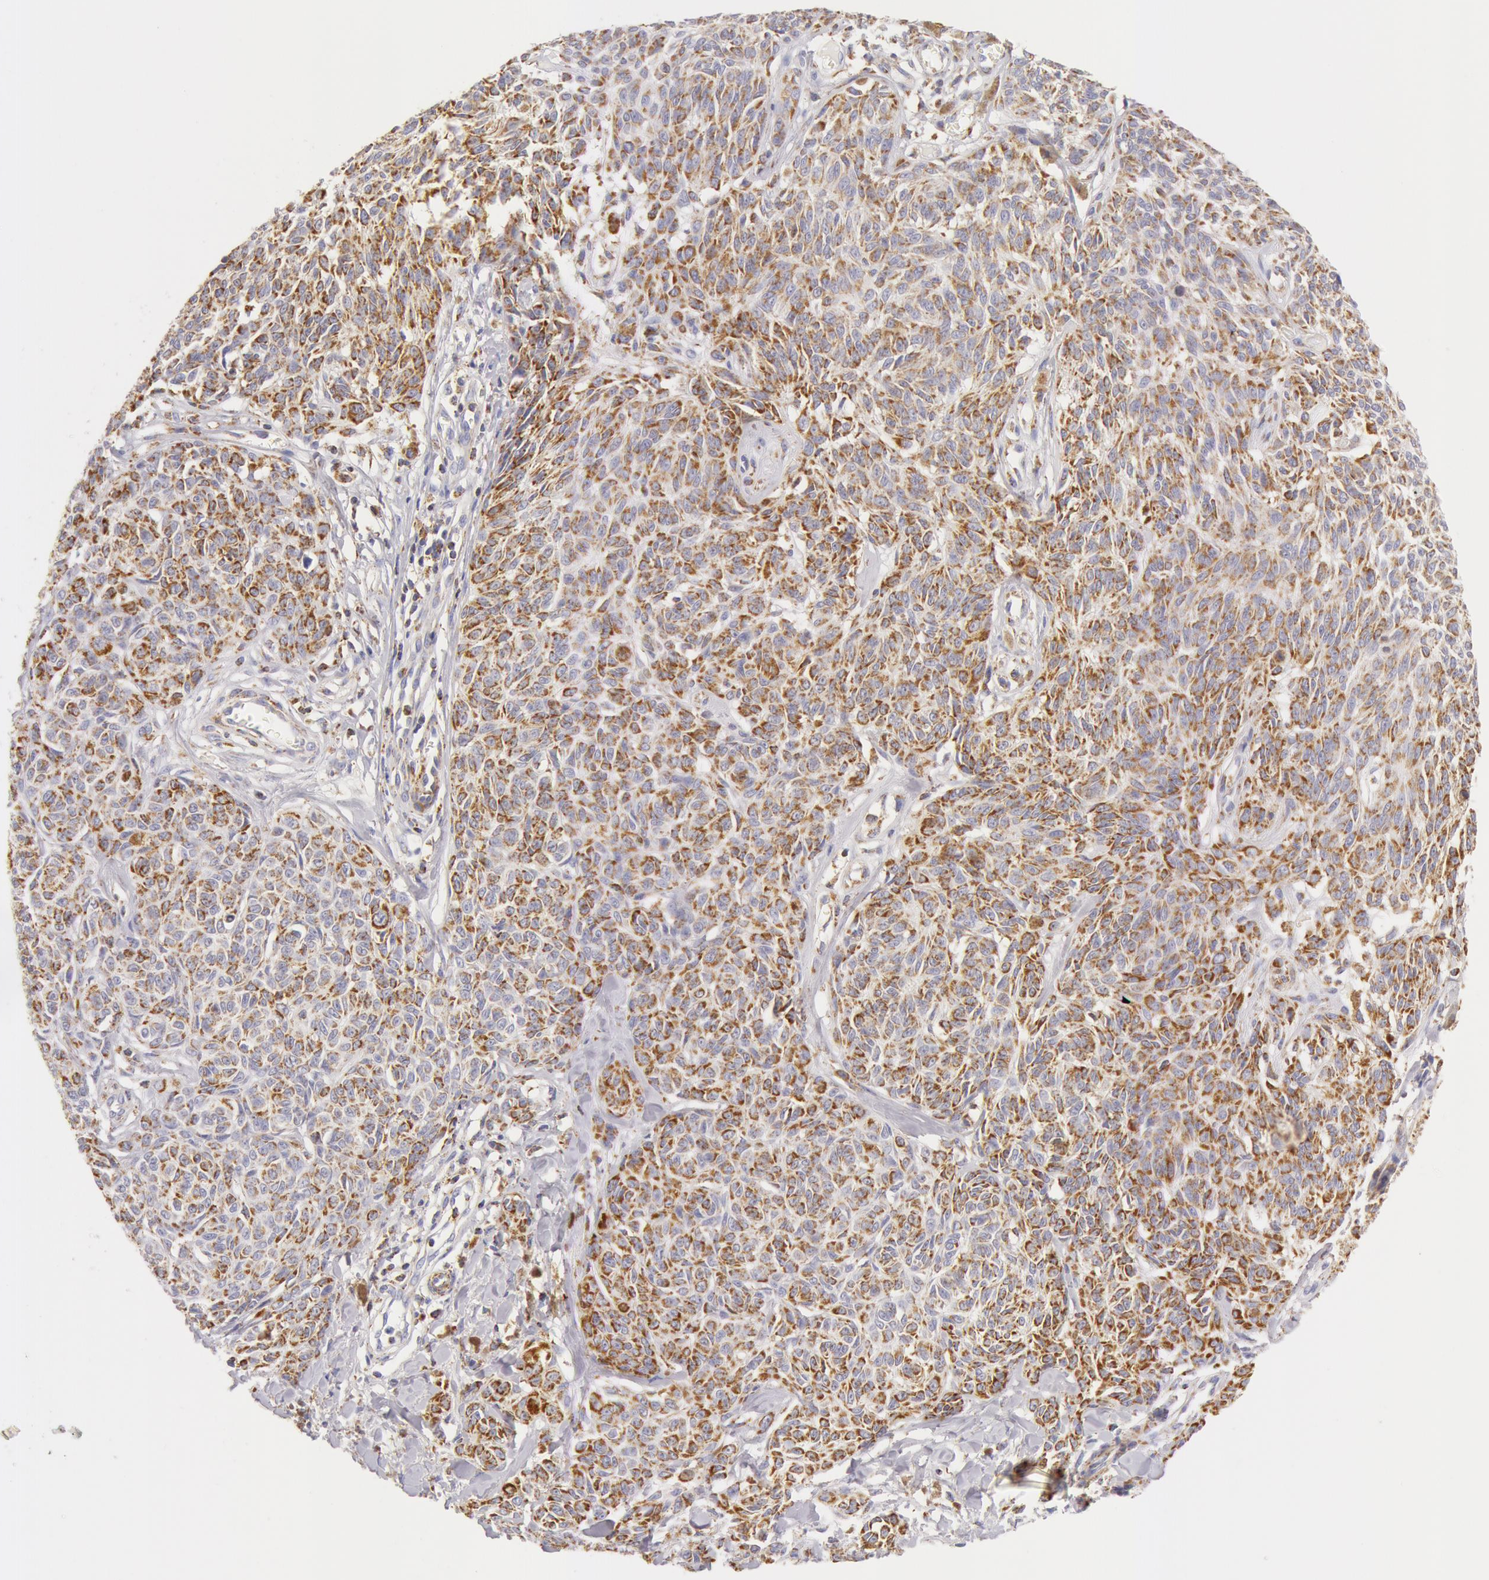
{"staining": {"intensity": "moderate", "quantity": ">75%", "location": "cytoplasmic/membranous"}, "tissue": "melanoma", "cell_type": "Tumor cells", "image_type": "cancer", "snomed": [{"axis": "morphology", "description": "Malignant melanoma, NOS"}, {"axis": "topography", "description": "Skin"}], "caption": "Protein expression analysis of melanoma shows moderate cytoplasmic/membranous staining in approximately >75% of tumor cells. (Stains: DAB (3,3'-diaminobenzidine) in brown, nuclei in blue, Microscopy: brightfield microscopy at high magnification).", "gene": "ATP5F1B", "patient": {"sex": "female", "age": 77}}